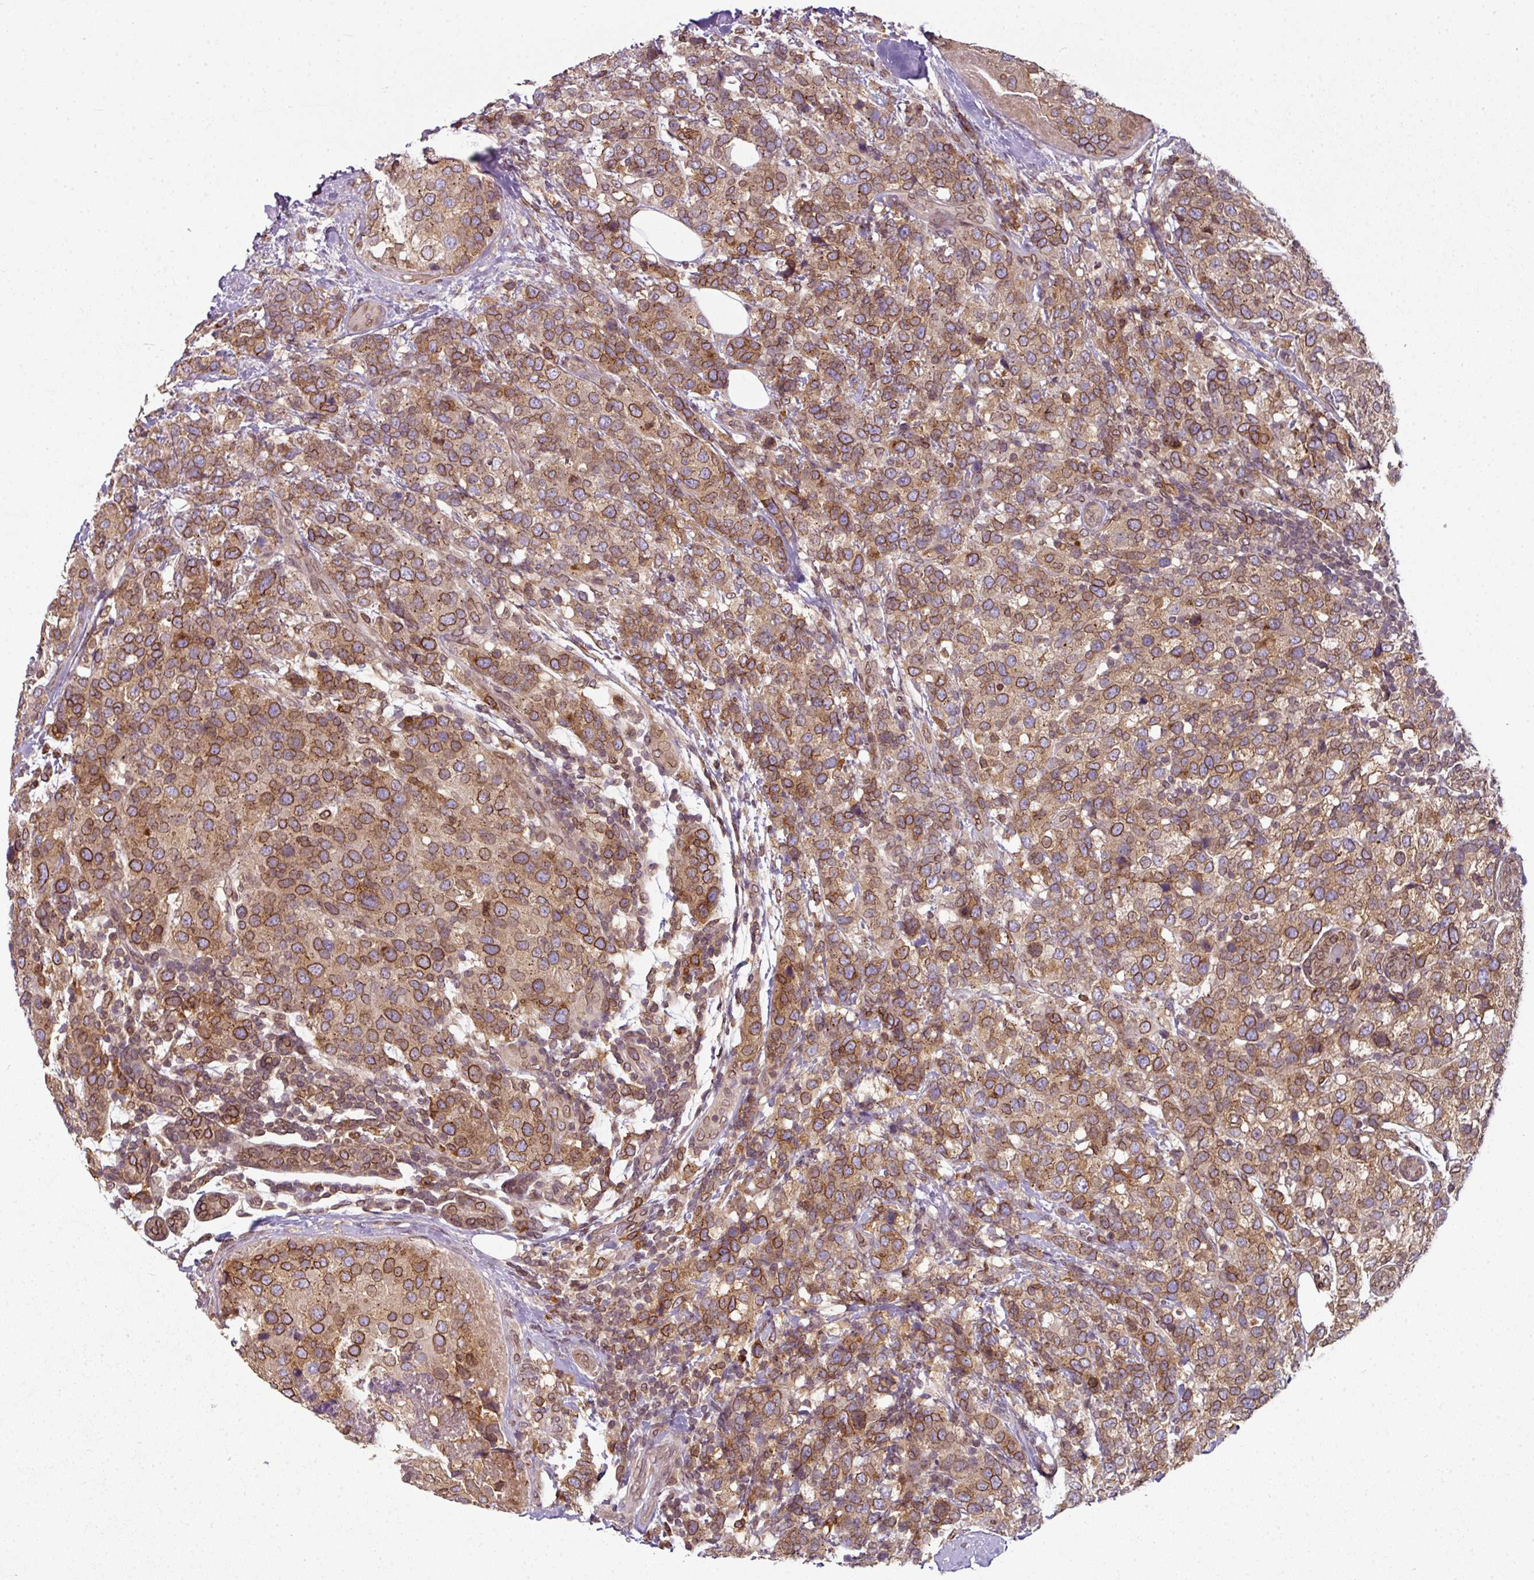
{"staining": {"intensity": "strong", "quantity": ">75%", "location": "cytoplasmic/membranous,nuclear"}, "tissue": "breast cancer", "cell_type": "Tumor cells", "image_type": "cancer", "snomed": [{"axis": "morphology", "description": "Lobular carcinoma"}, {"axis": "topography", "description": "Breast"}], "caption": "The image shows a brown stain indicating the presence of a protein in the cytoplasmic/membranous and nuclear of tumor cells in breast cancer (lobular carcinoma).", "gene": "RANGAP1", "patient": {"sex": "female", "age": 59}}